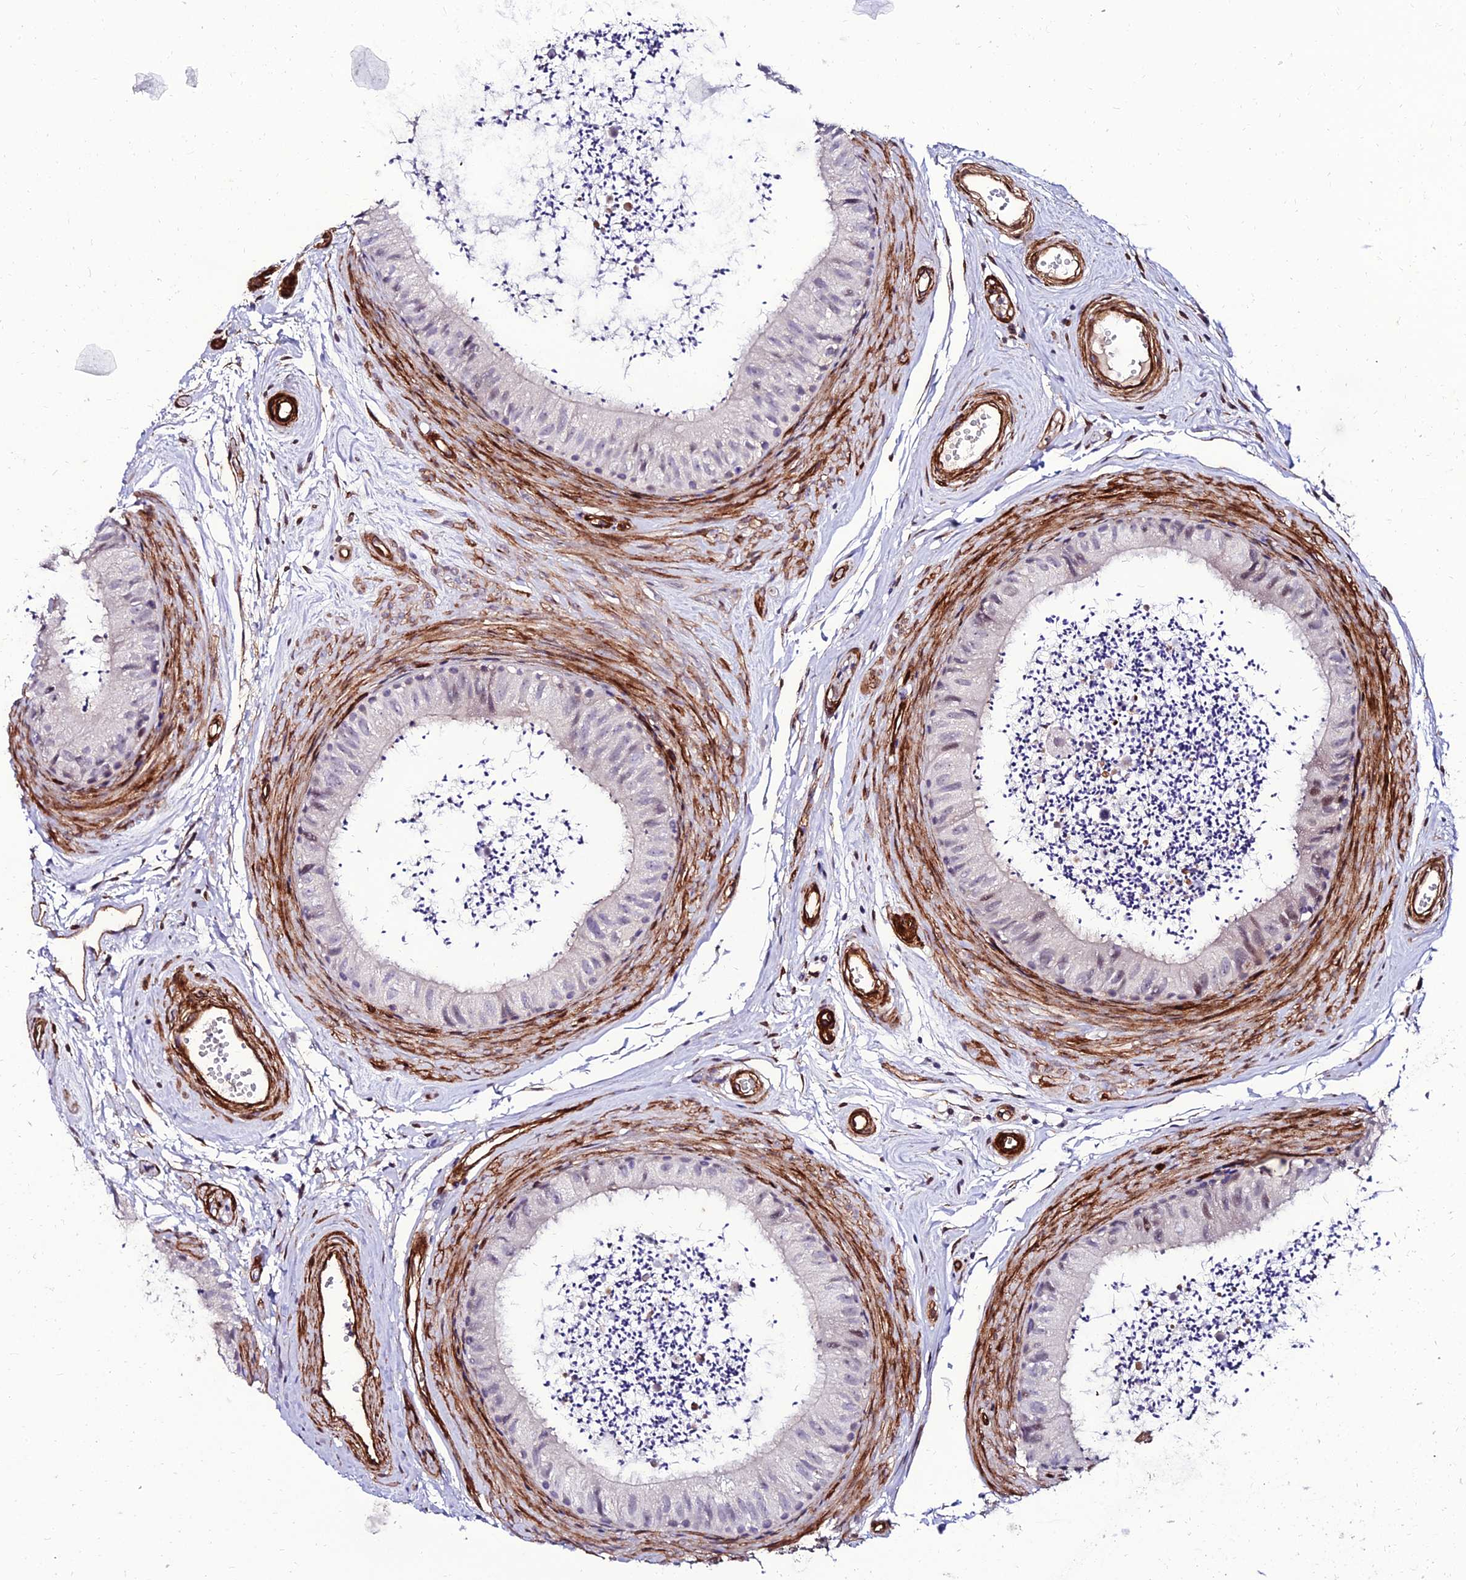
{"staining": {"intensity": "negative", "quantity": "none", "location": "none"}, "tissue": "epididymis", "cell_type": "Glandular cells", "image_type": "normal", "snomed": [{"axis": "morphology", "description": "Normal tissue, NOS"}, {"axis": "topography", "description": "Epididymis"}], "caption": "Immunohistochemical staining of benign human epididymis demonstrates no significant positivity in glandular cells.", "gene": "ALDH3B2", "patient": {"sex": "male", "age": 56}}